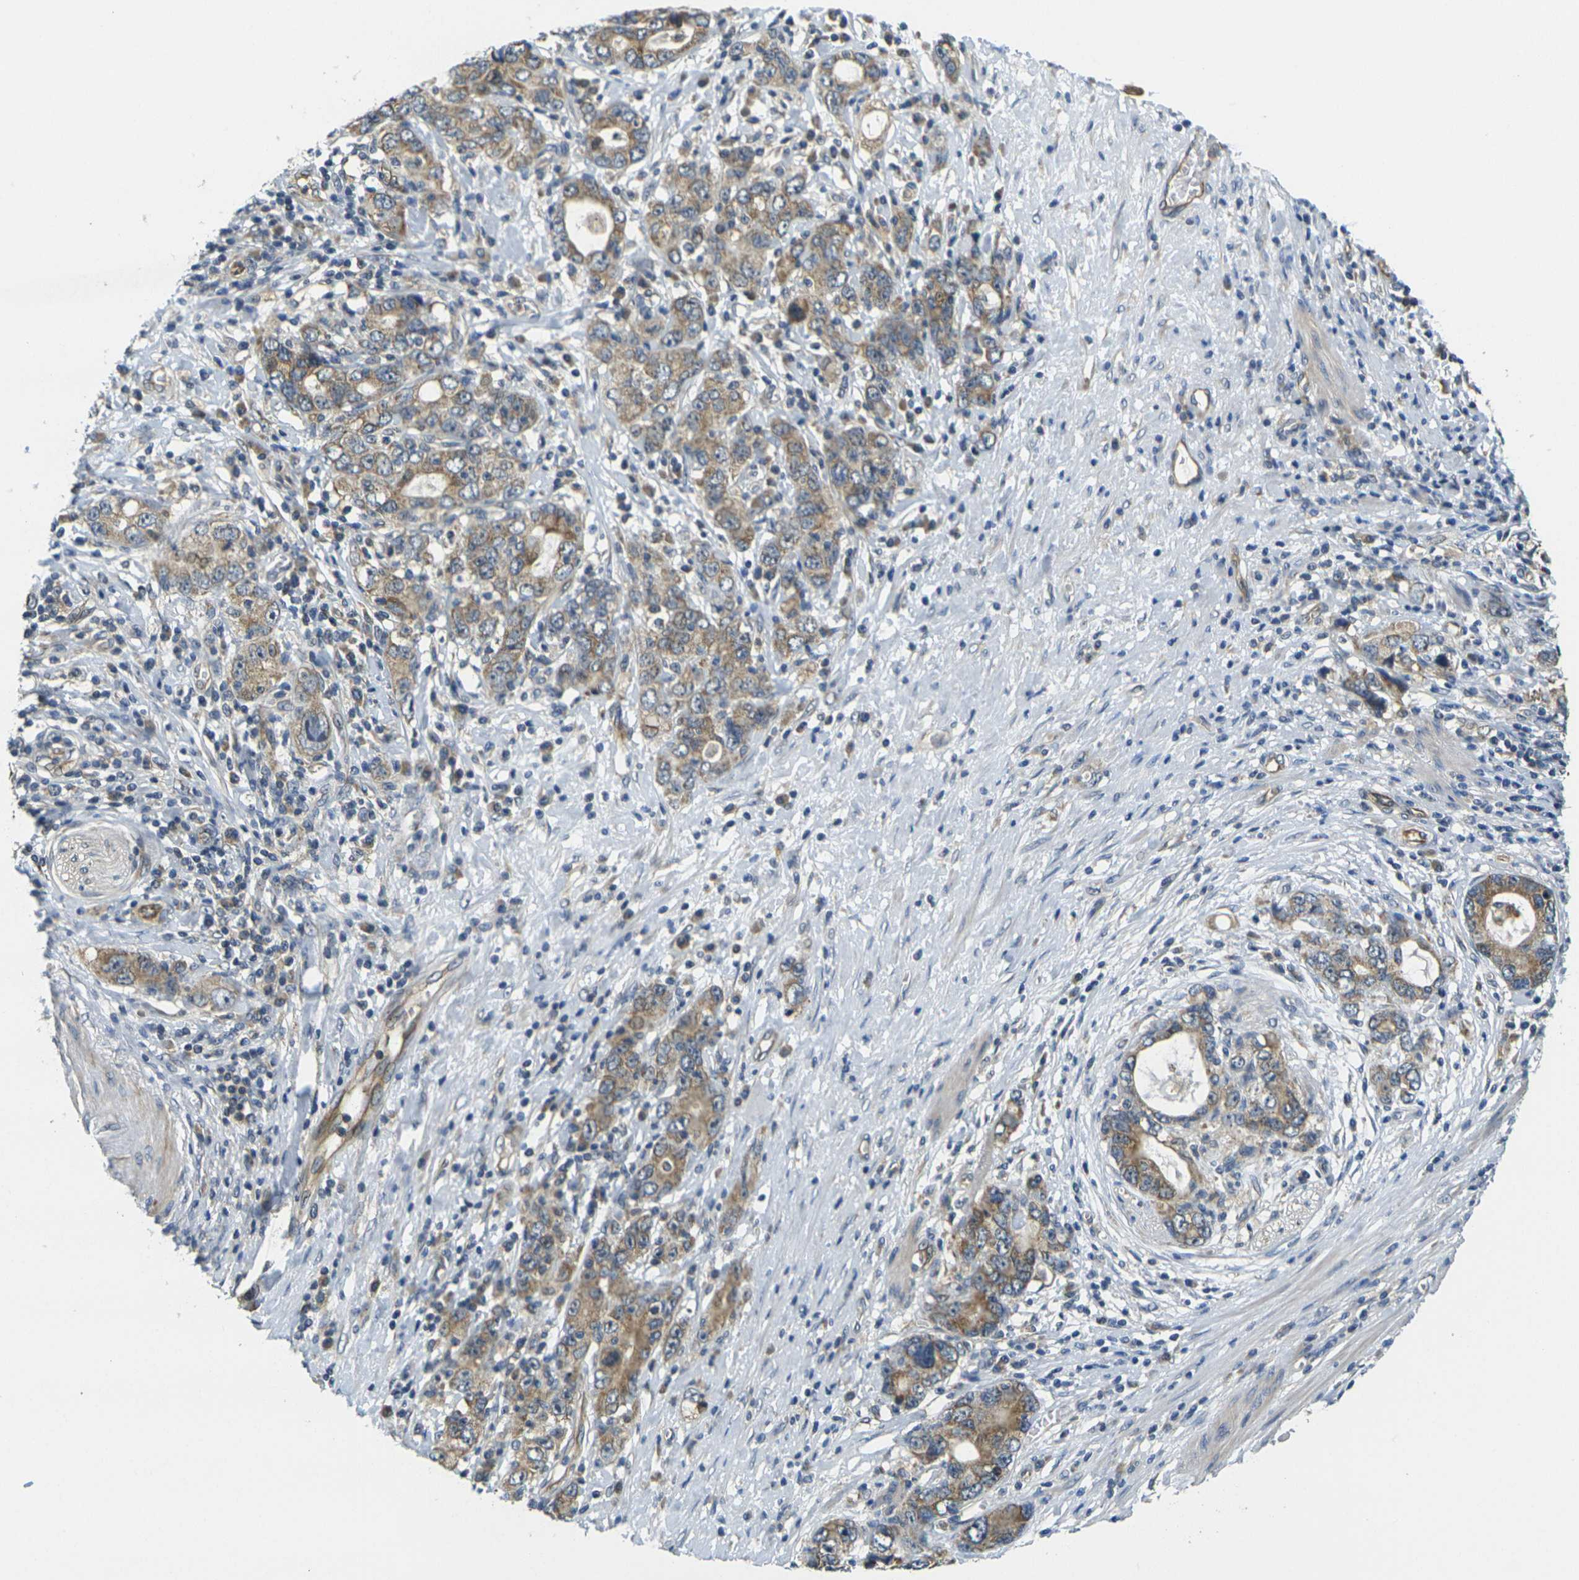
{"staining": {"intensity": "moderate", "quantity": ">75%", "location": "cytoplasmic/membranous"}, "tissue": "stomach cancer", "cell_type": "Tumor cells", "image_type": "cancer", "snomed": [{"axis": "morphology", "description": "Adenocarcinoma, NOS"}, {"axis": "topography", "description": "Stomach, lower"}], "caption": "This is an image of immunohistochemistry (IHC) staining of stomach adenocarcinoma, which shows moderate expression in the cytoplasmic/membranous of tumor cells.", "gene": "MINAR2", "patient": {"sex": "female", "age": 93}}